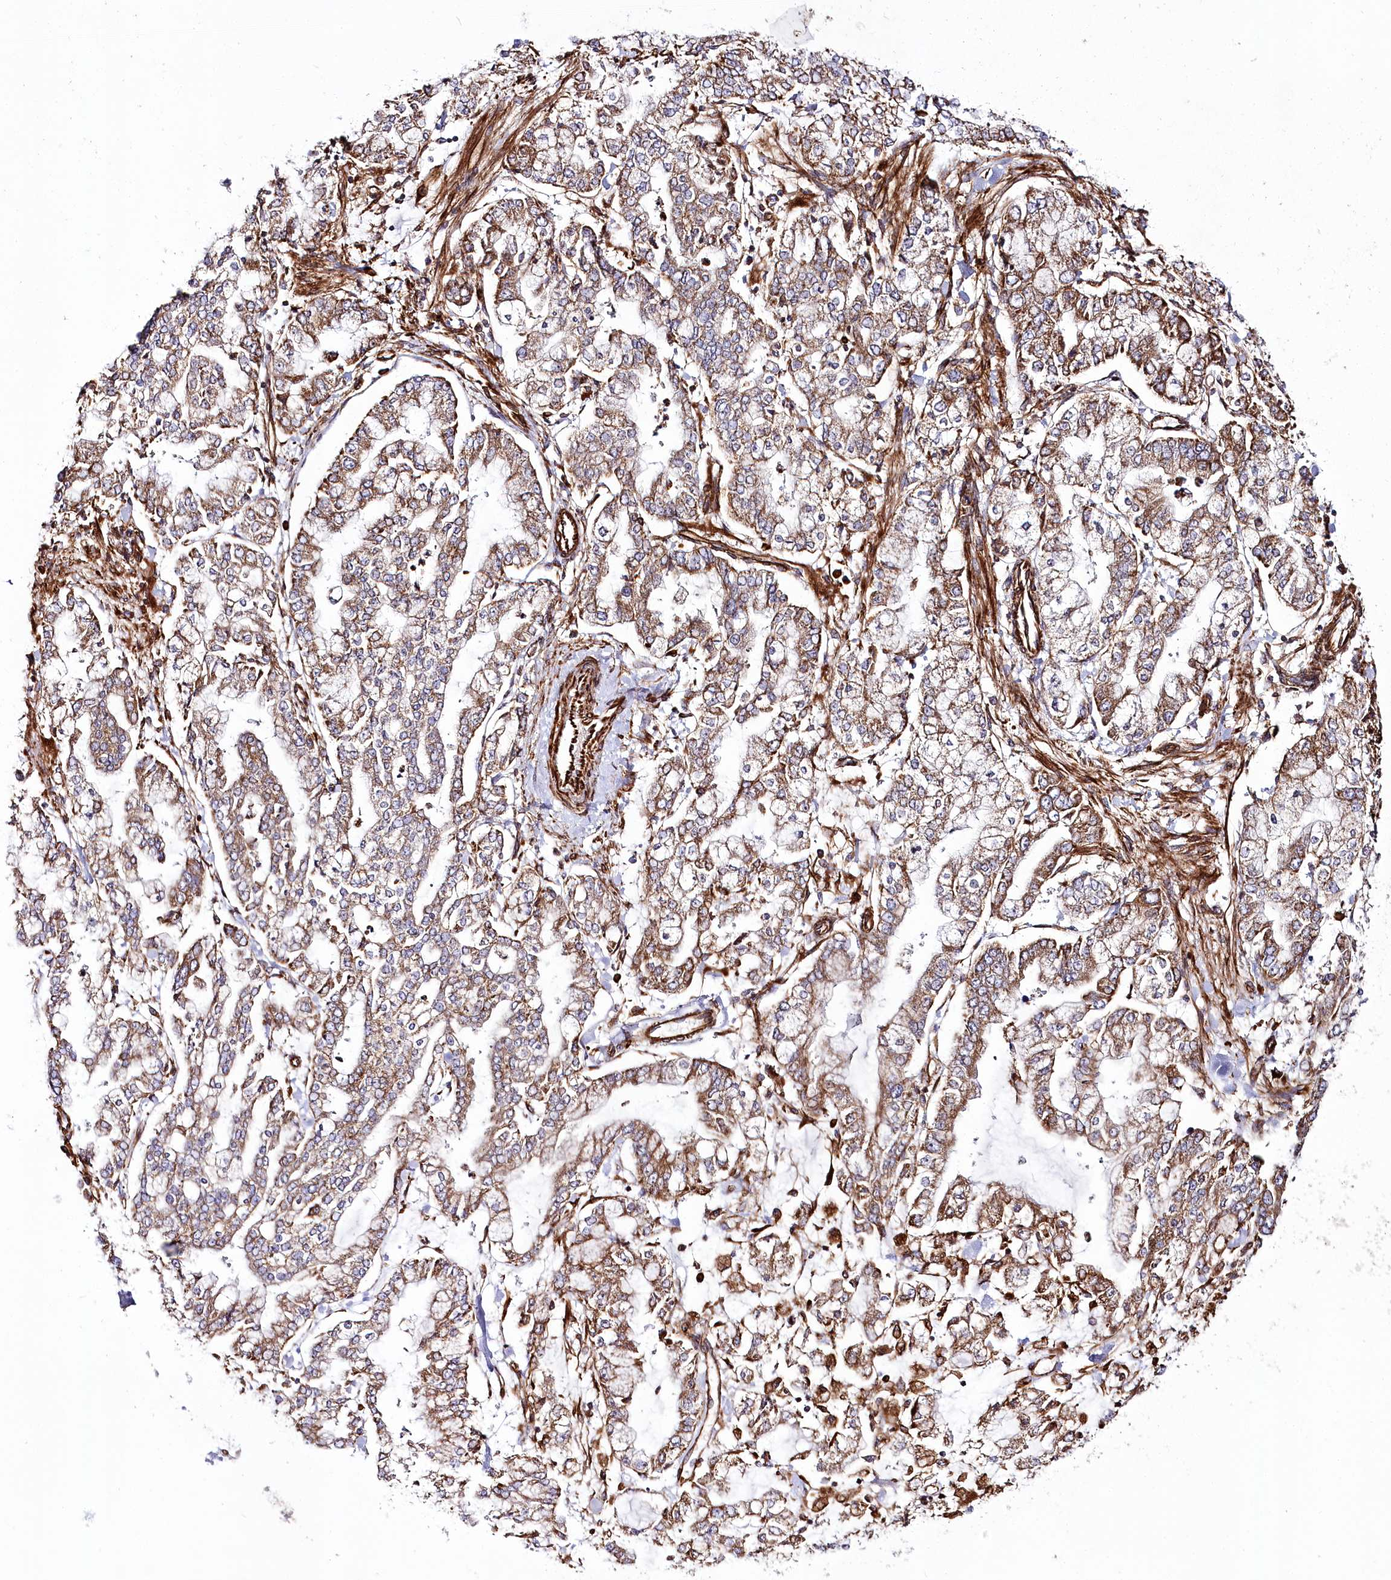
{"staining": {"intensity": "moderate", "quantity": ">75%", "location": "cytoplasmic/membranous"}, "tissue": "stomach cancer", "cell_type": "Tumor cells", "image_type": "cancer", "snomed": [{"axis": "morphology", "description": "Normal tissue, NOS"}, {"axis": "morphology", "description": "Adenocarcinoma, NOS"}, {"axis": "topography", "description": "Stomach, upper"}, {"axis": "topography", "description": "Stomach"}], "caption": "The photomicrograph exhibits staining of stomach cancer (adenocarcinoma), revealing moderate cytoplasmic/membranous protein staining (brown color) within tumor cells.", "gene": "THUMPD3", "patient": {"sex": "male", "age": 76}}